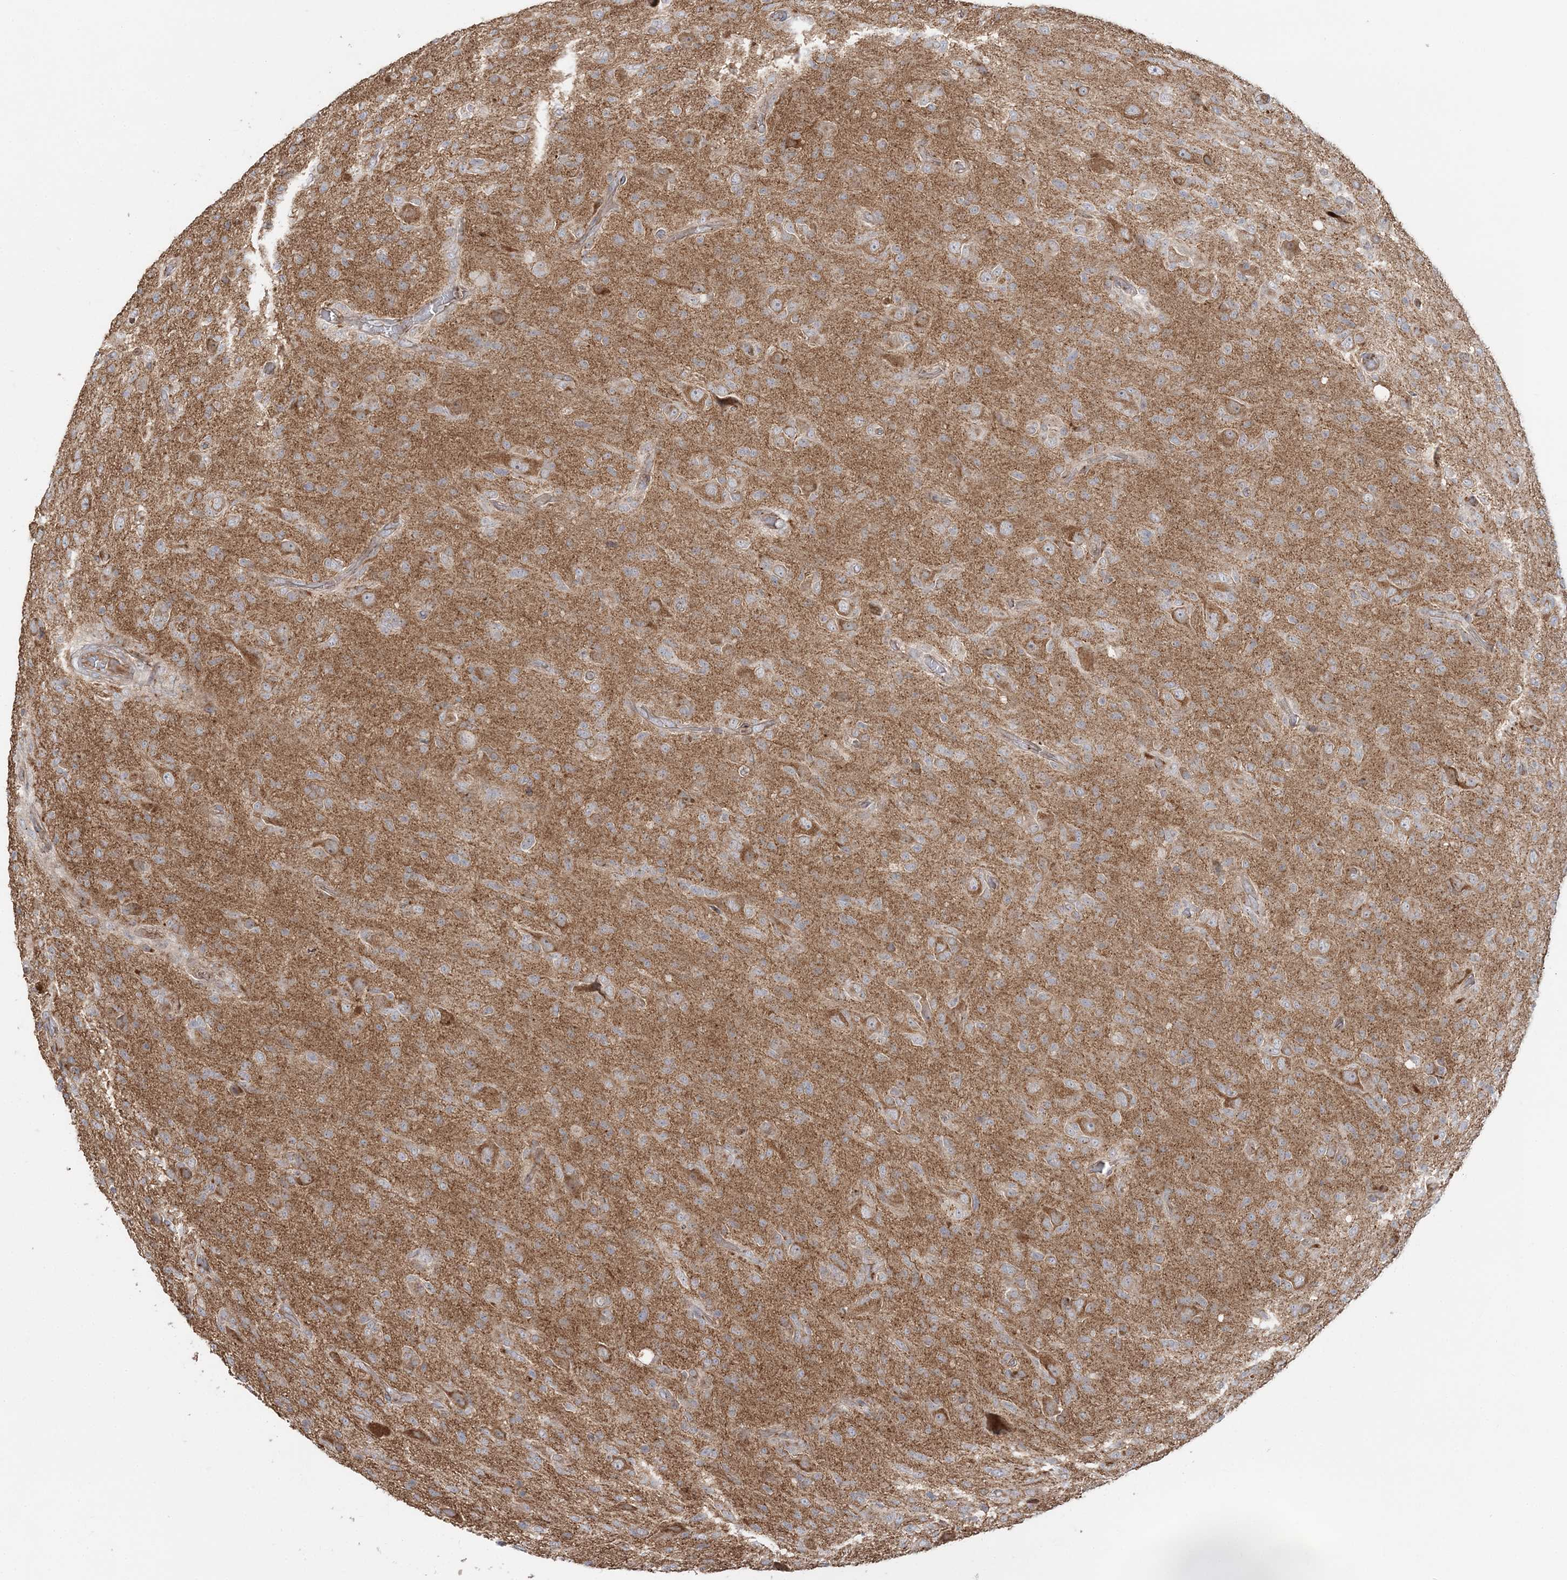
{"staining": {"intensity": "weak", "quantity": ">75%", "location": "cytoplasmic/membranous"}, "tissue": "glioma", "cell_type": "Tumor cells", "image_type": "cancer", "snomed": [{"axis": "morphology", "description": "Glioma, malignant, High grade"}, {"axis": "topography", "description": "Brain"}], "caption": "Immunohistochemistry (DAB) staining of malignant glioma (high-grade) reveals weak cytoplasmic/membranous protein staining in approximately >75% of tumor cells.", "gene": "ABCC3", "patient": {"sex": "female", "age": 57}}